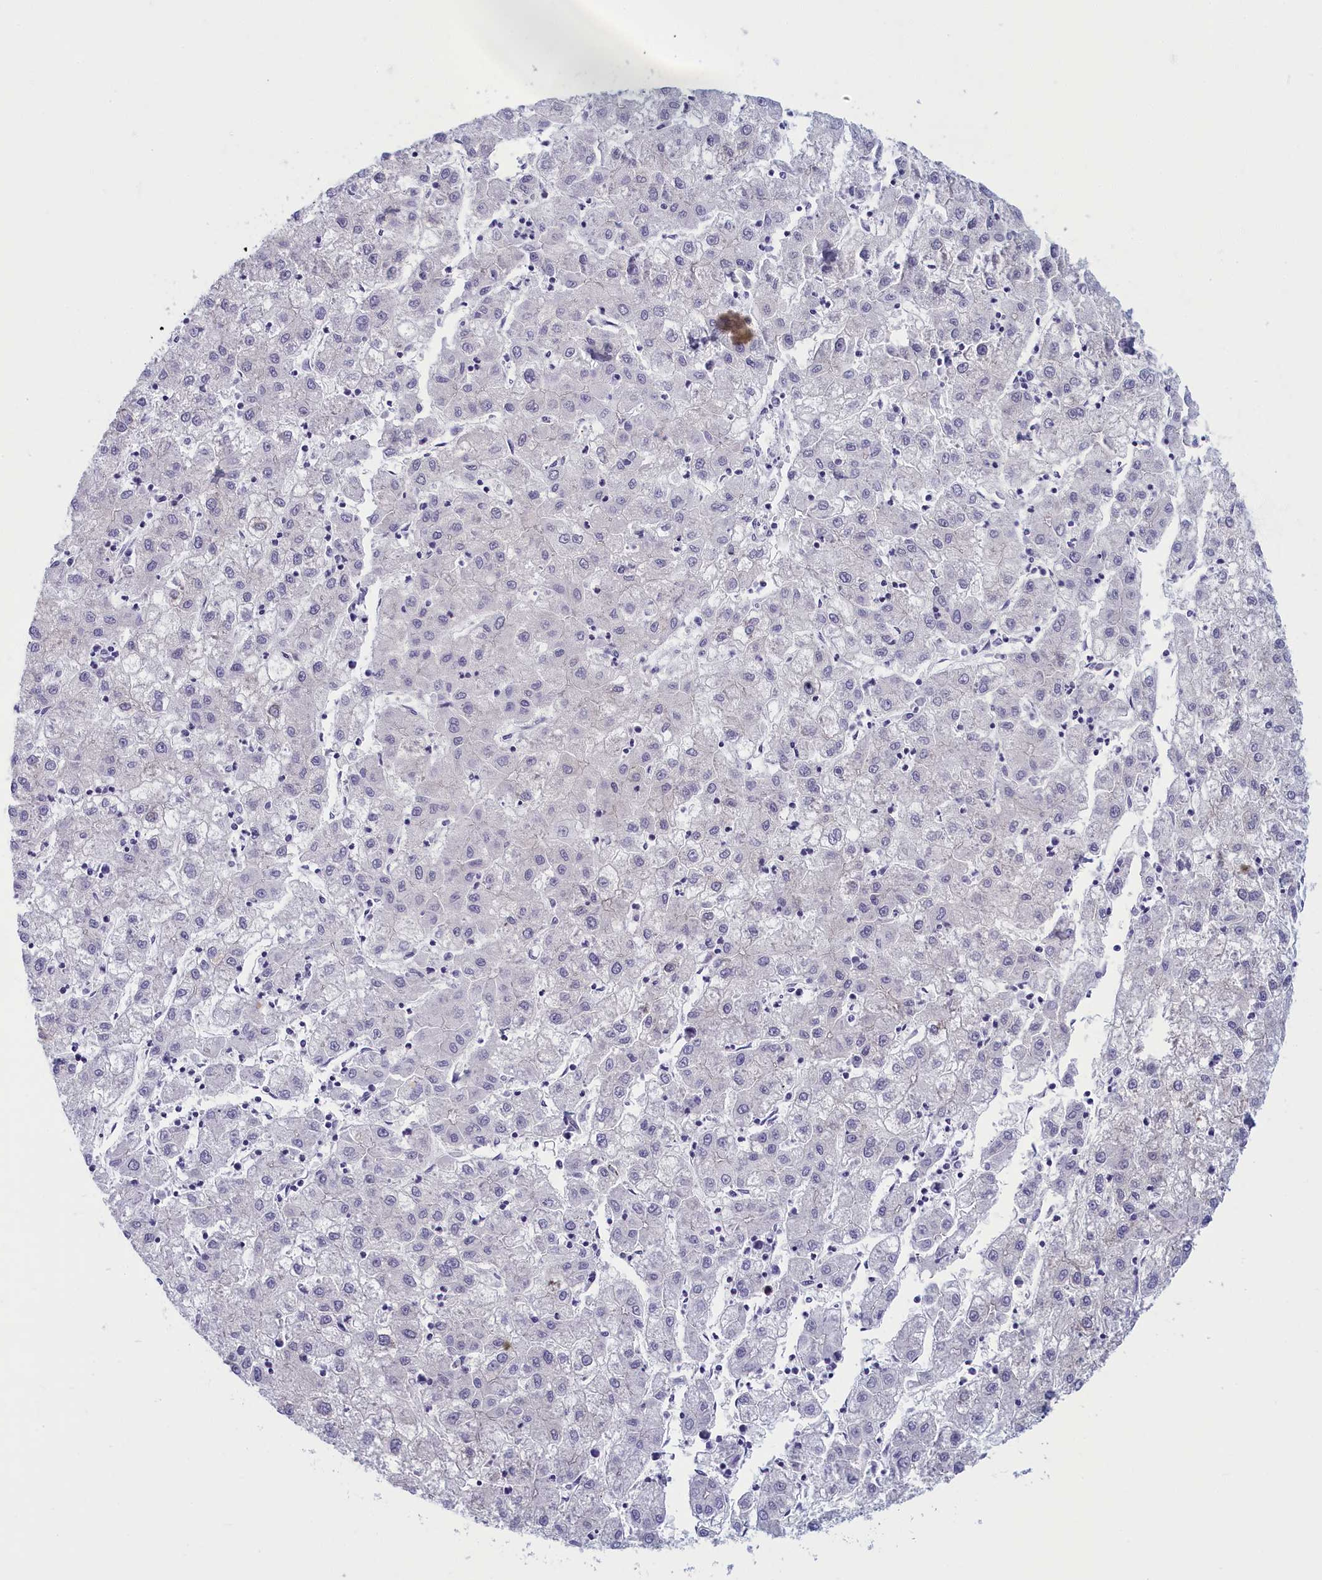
{"staining": {"intensity": "negative", "quantity": "none", "location": "none"}, "tissue": "liver cancer", "cell_type": "Tumor cells", "image_type": "cancer", "snomed": [{"axis": "morphology", "description": "Carcinoma, Hepatocellular, NOS"}, {"axis": "topography", "description": "Liver"}], "caption": "Liver hepatocellular carcinoma was stained to show a protein in brown. There is no significant positivity in tumor cells.", "gene": "NOL10", "patient": {"sex": "male", "age": 72}}